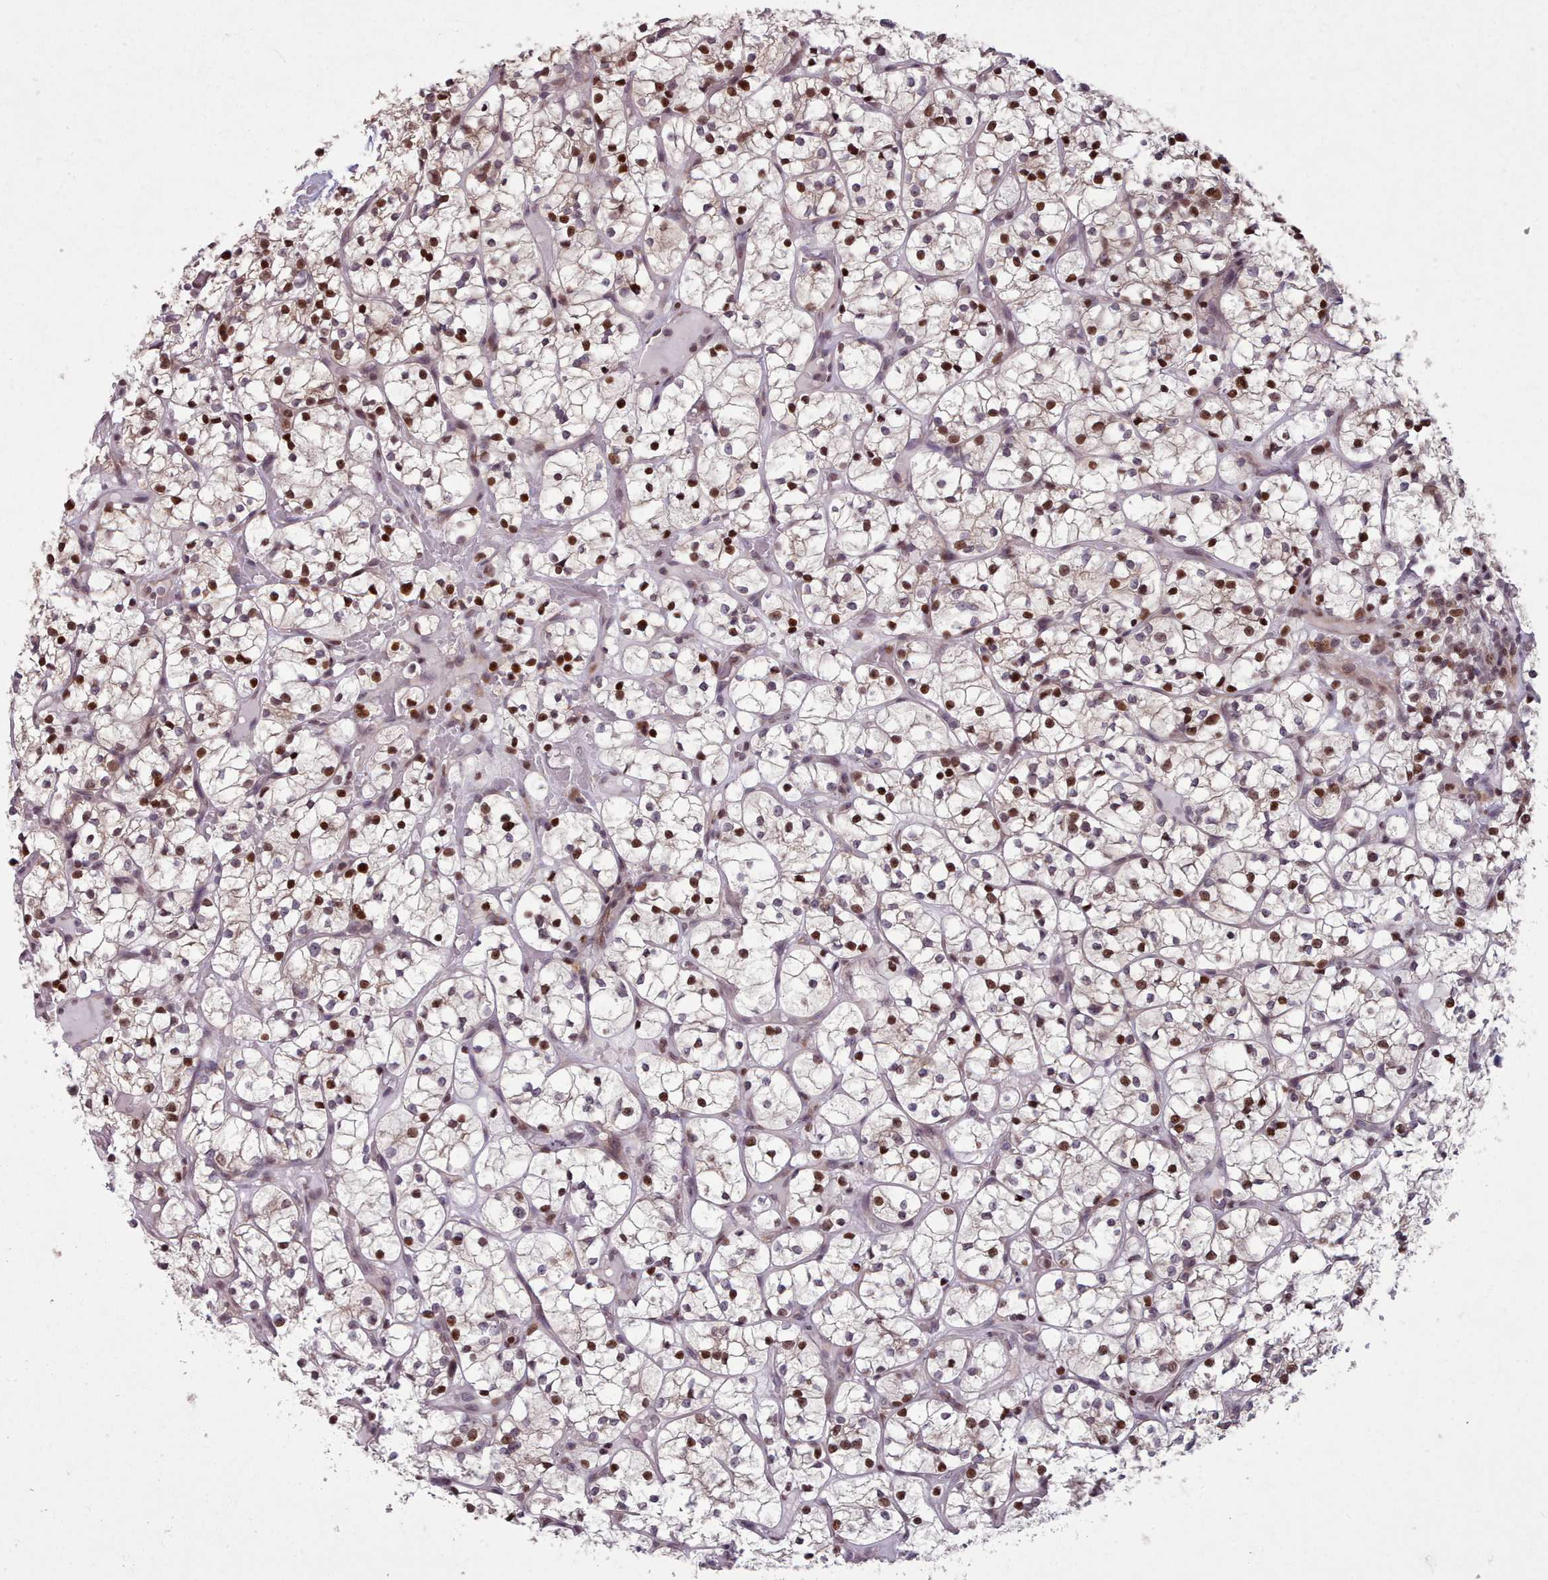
{"staining": {"intensity": "strong", "quantity": ">75%", "location": "nuclear"}, "tissue": "renal cancer", "cell_type": "Tumor cells", "image_type": "cancer", "snomed": [{"axis": "morphology", "description": "Adenocarcinoma, NOS"}, {"axis": "topography", "description": "Kidney"}], "caption": "Immunohistochemistry (DAB) staining of renal cancer (adenocarcinoma) displays strong nuclear protein positivity in about >75% of tumor cells. (DAB (3,3'-diaminobenzidine) IHC with brightfield microscopy, high magnification).", "gene": "ENSA", "patient": {"sex": "female", "age": 64}}